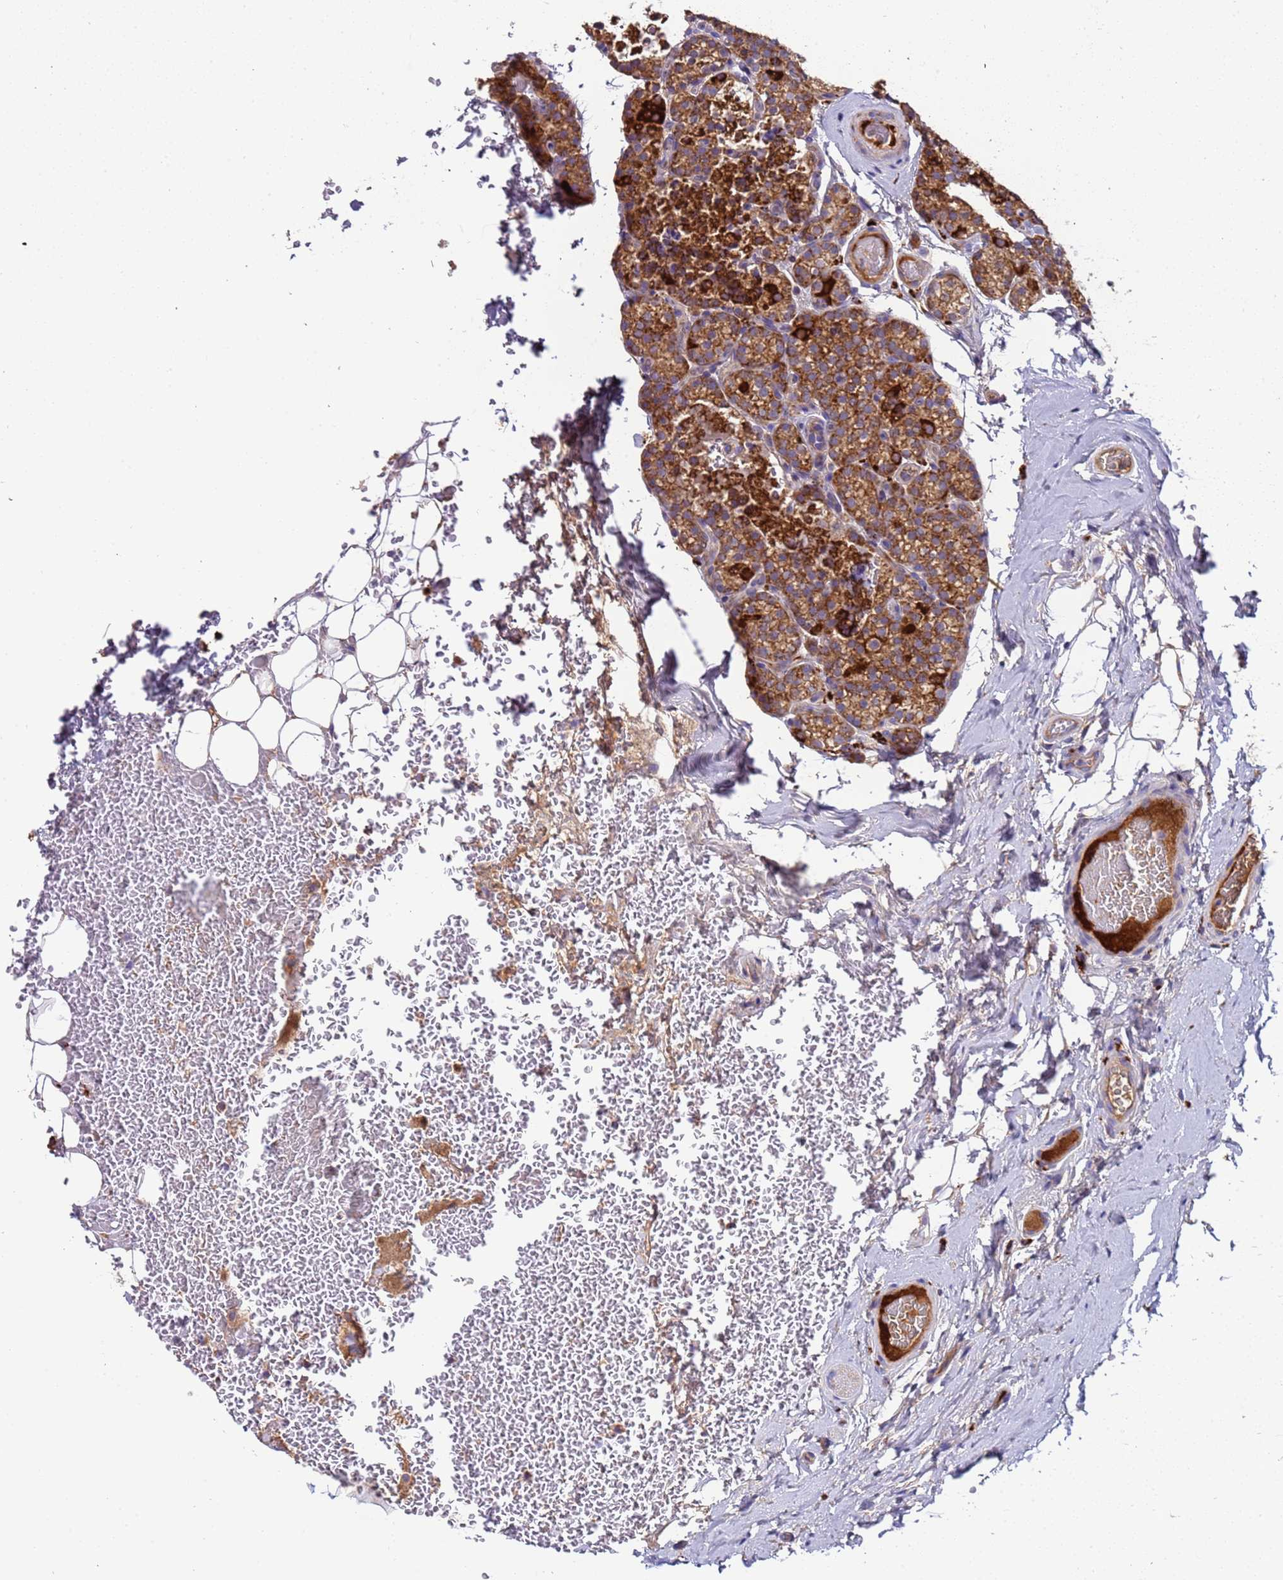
{"staining": {"intensity": "strong", "quantity": ">75%", "location": "cytoplasmic/membranous"}, "tissue": "parathyroid gland", "cell_type": "Glandular cells", "image_type": "normal", "snomed": [{"axis": "morphology", "description": "Normal tissue, NOS"}, {"axis": "topography", "description": "Parathyroid gland"}], "caption": "This photomicrograph reveals immunohistochemistry (IHC) staining of benign human parathyroid gland, with high strong cytoplasmic/membranous expression in approximately >75% of glandular cells.", "gene": "TMEM126A", "patient": {"sex": "female", "age": 45}}